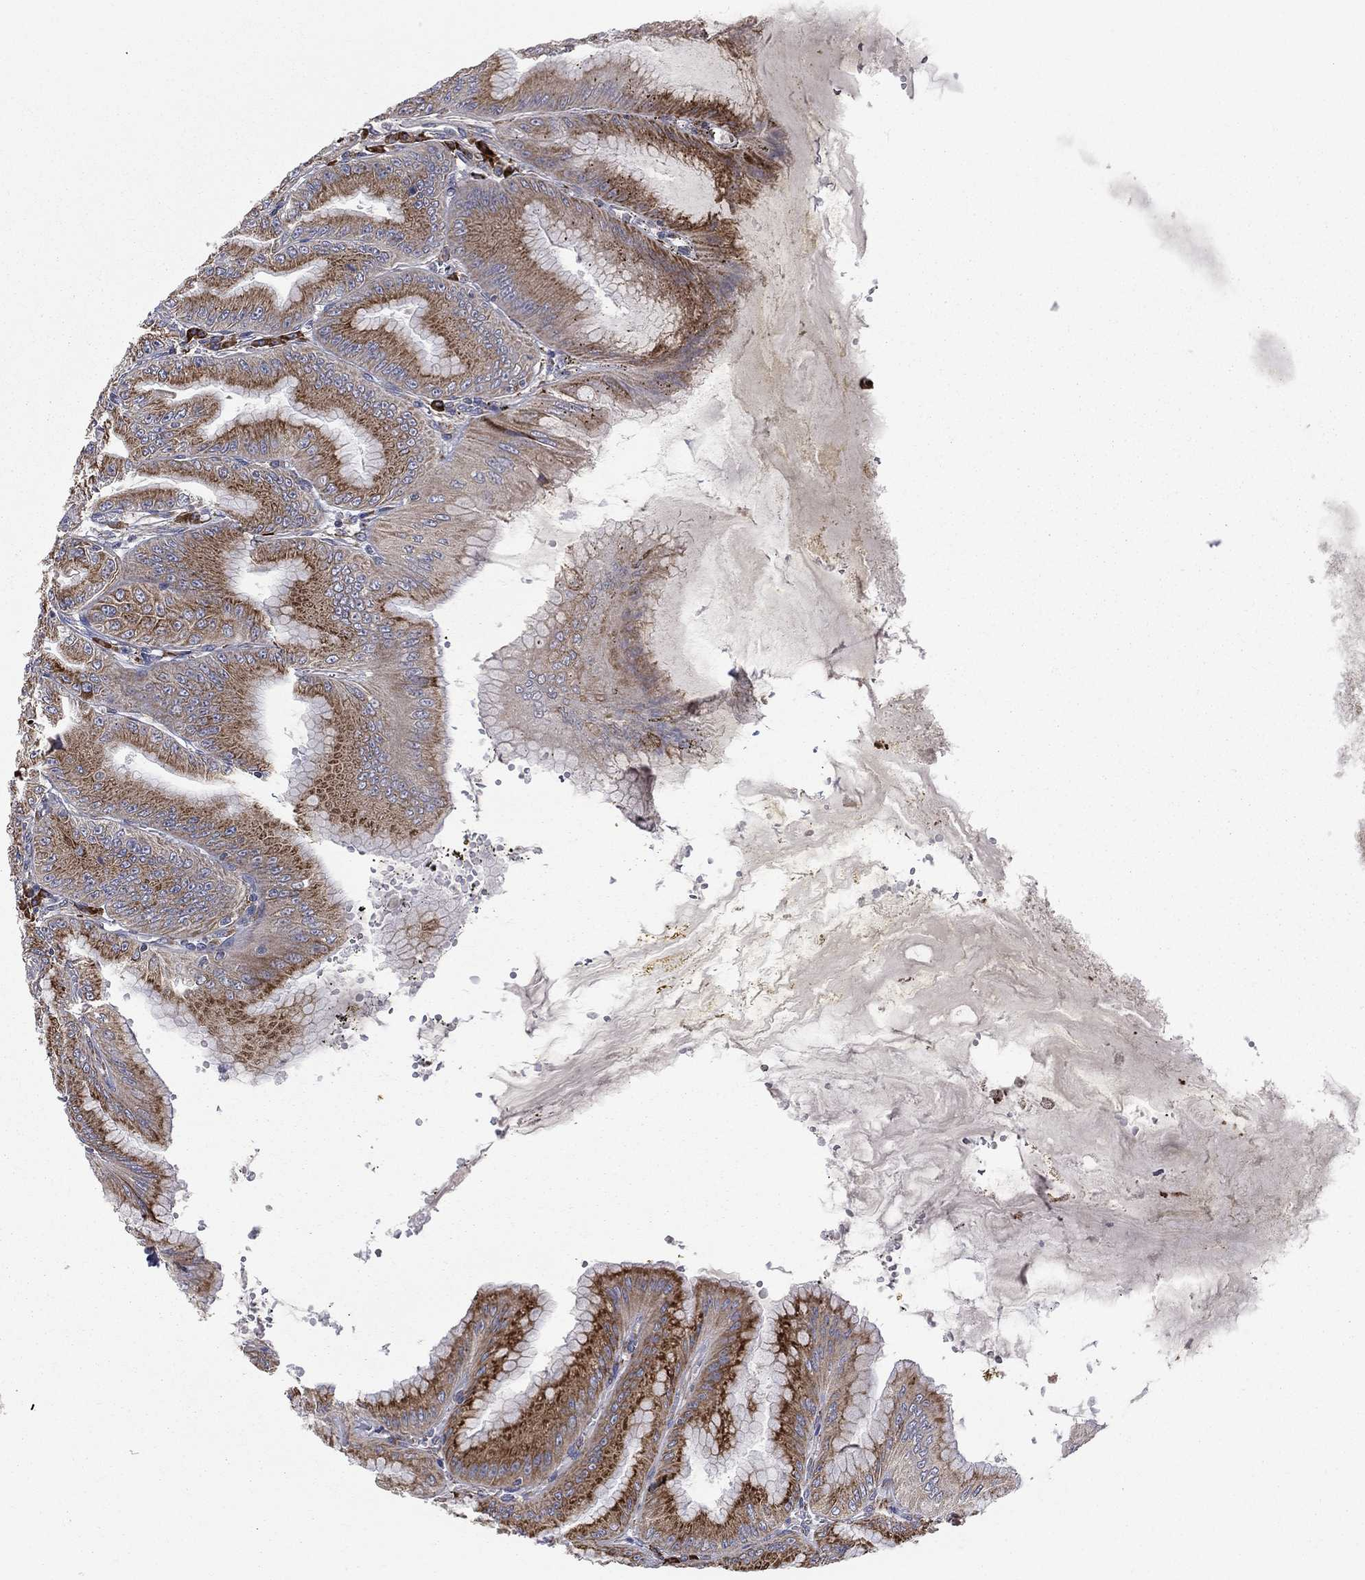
{"staining": {"intensity": "strong", "quantity": "25%-75%", "location": "cytoplasmic/membranous"}, "tissue": "stomach", "cell_type": "Glandular cells", "image_type": "normal", "snomed": [{"axis": "morphology", "description": "Normal tissue, NOS"}, {"axis": "topography", "description": "Stomach"}], "caption": "Normal stomach reveals strong cytoplasmic/membranous positivity in about 25%-75% of glandular cells, visualized by immunohistochemistry.", "gene": "C20orf96", "patient": {"sex": "male", "age": 71}}